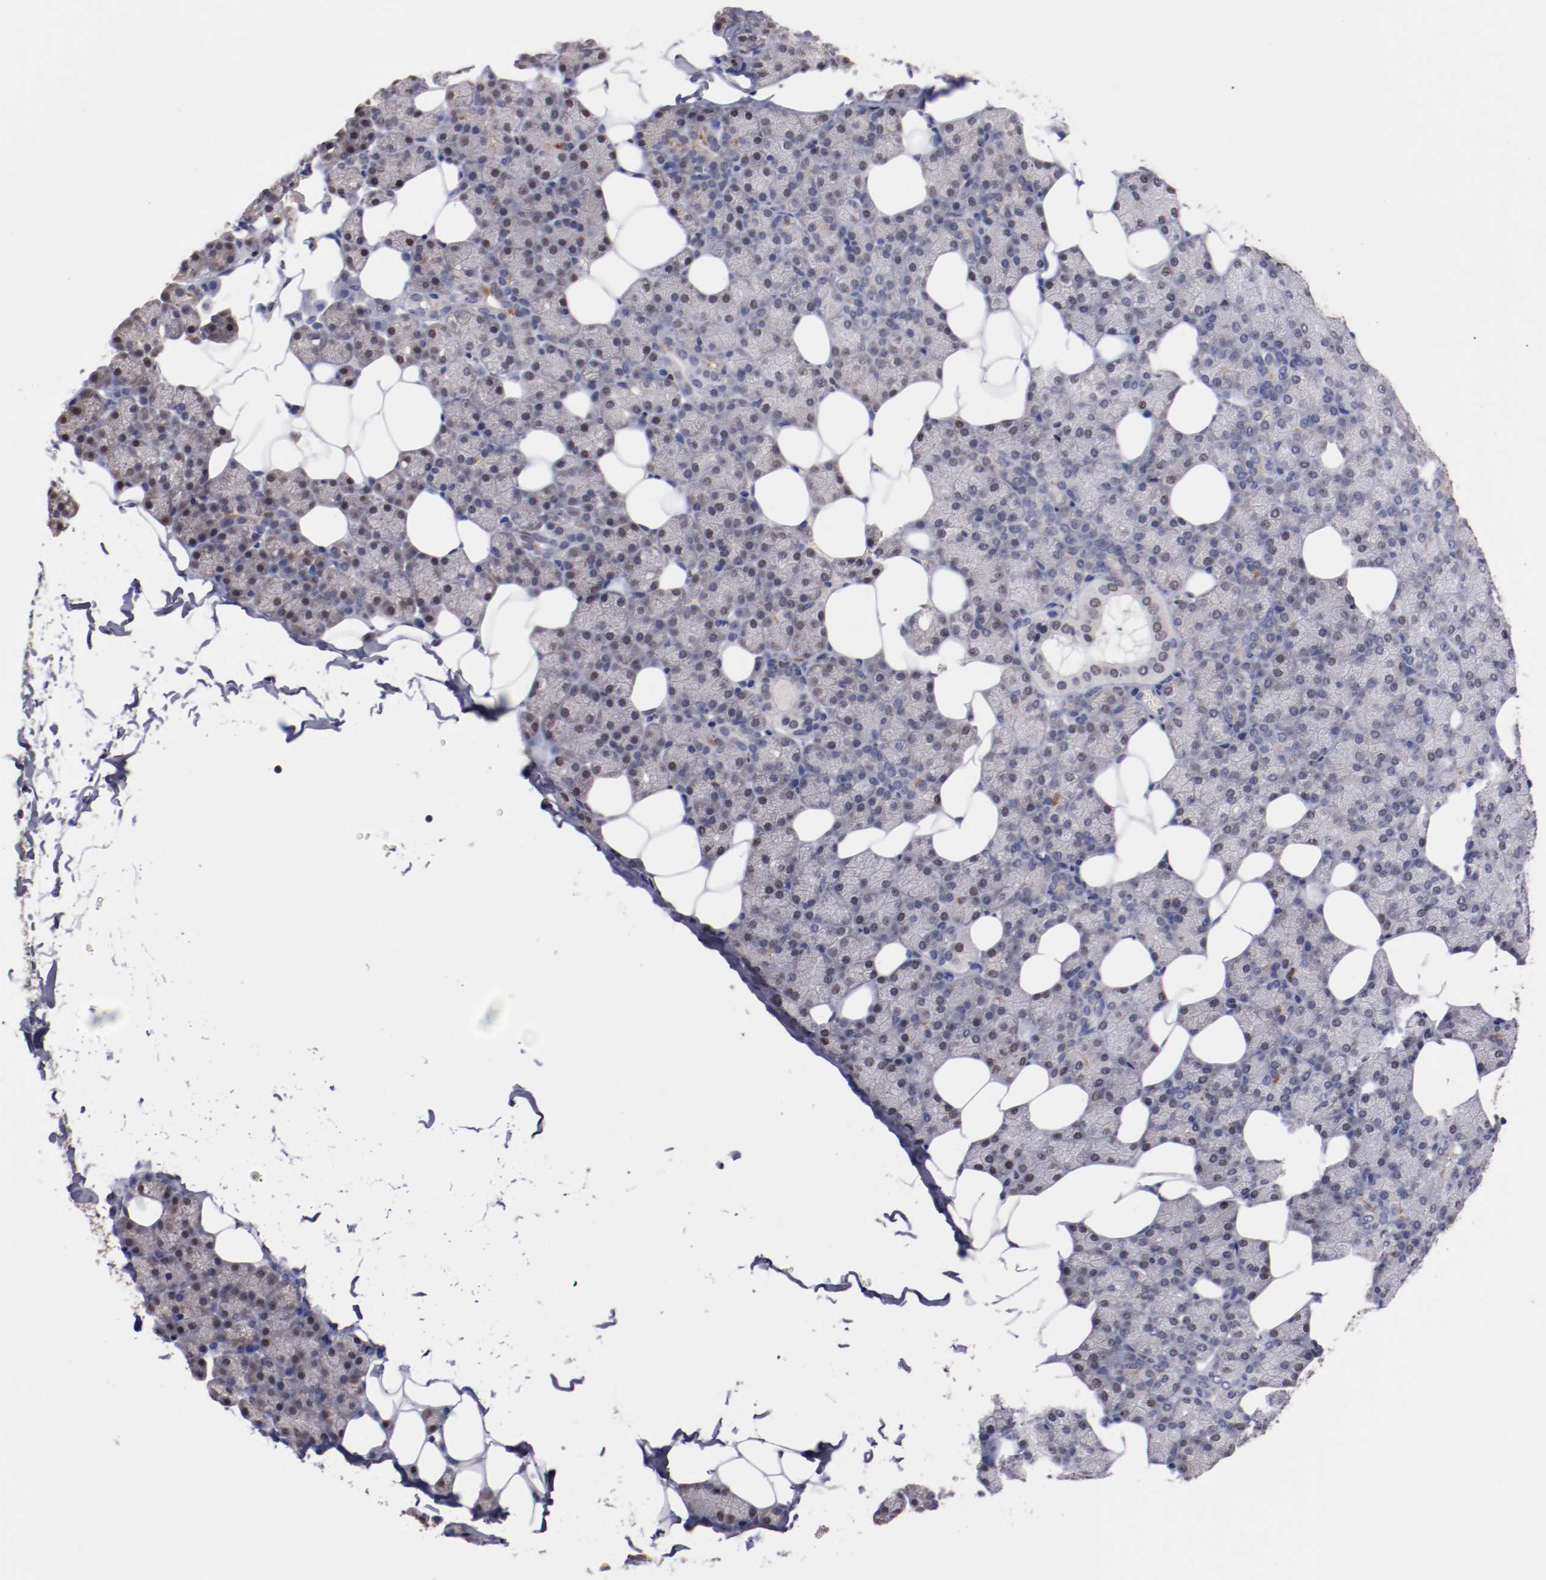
{"staining": {"intensity": "weak", "quantity": "<25%", "location": "cytoplasmic/membranous,nuclear"}, "tissue": "salivary gland", "cell_type": "Glandular cells", "image_type": "normal", "snomed": [{"axis": "morphology", "description": "Normal tissue, NOS"}, {"axis": "topography", "description": "Lymph node"}, {"axis": "topography", "description": "Salivary gland"}], "caption": "This is a histopathology image of immunohistochemistry (IHC) staining of normal salivary gland, which shows no staining in glandular cells.", "gene": "FAM81A", "patient": {"sex": "male", "age": 8}}